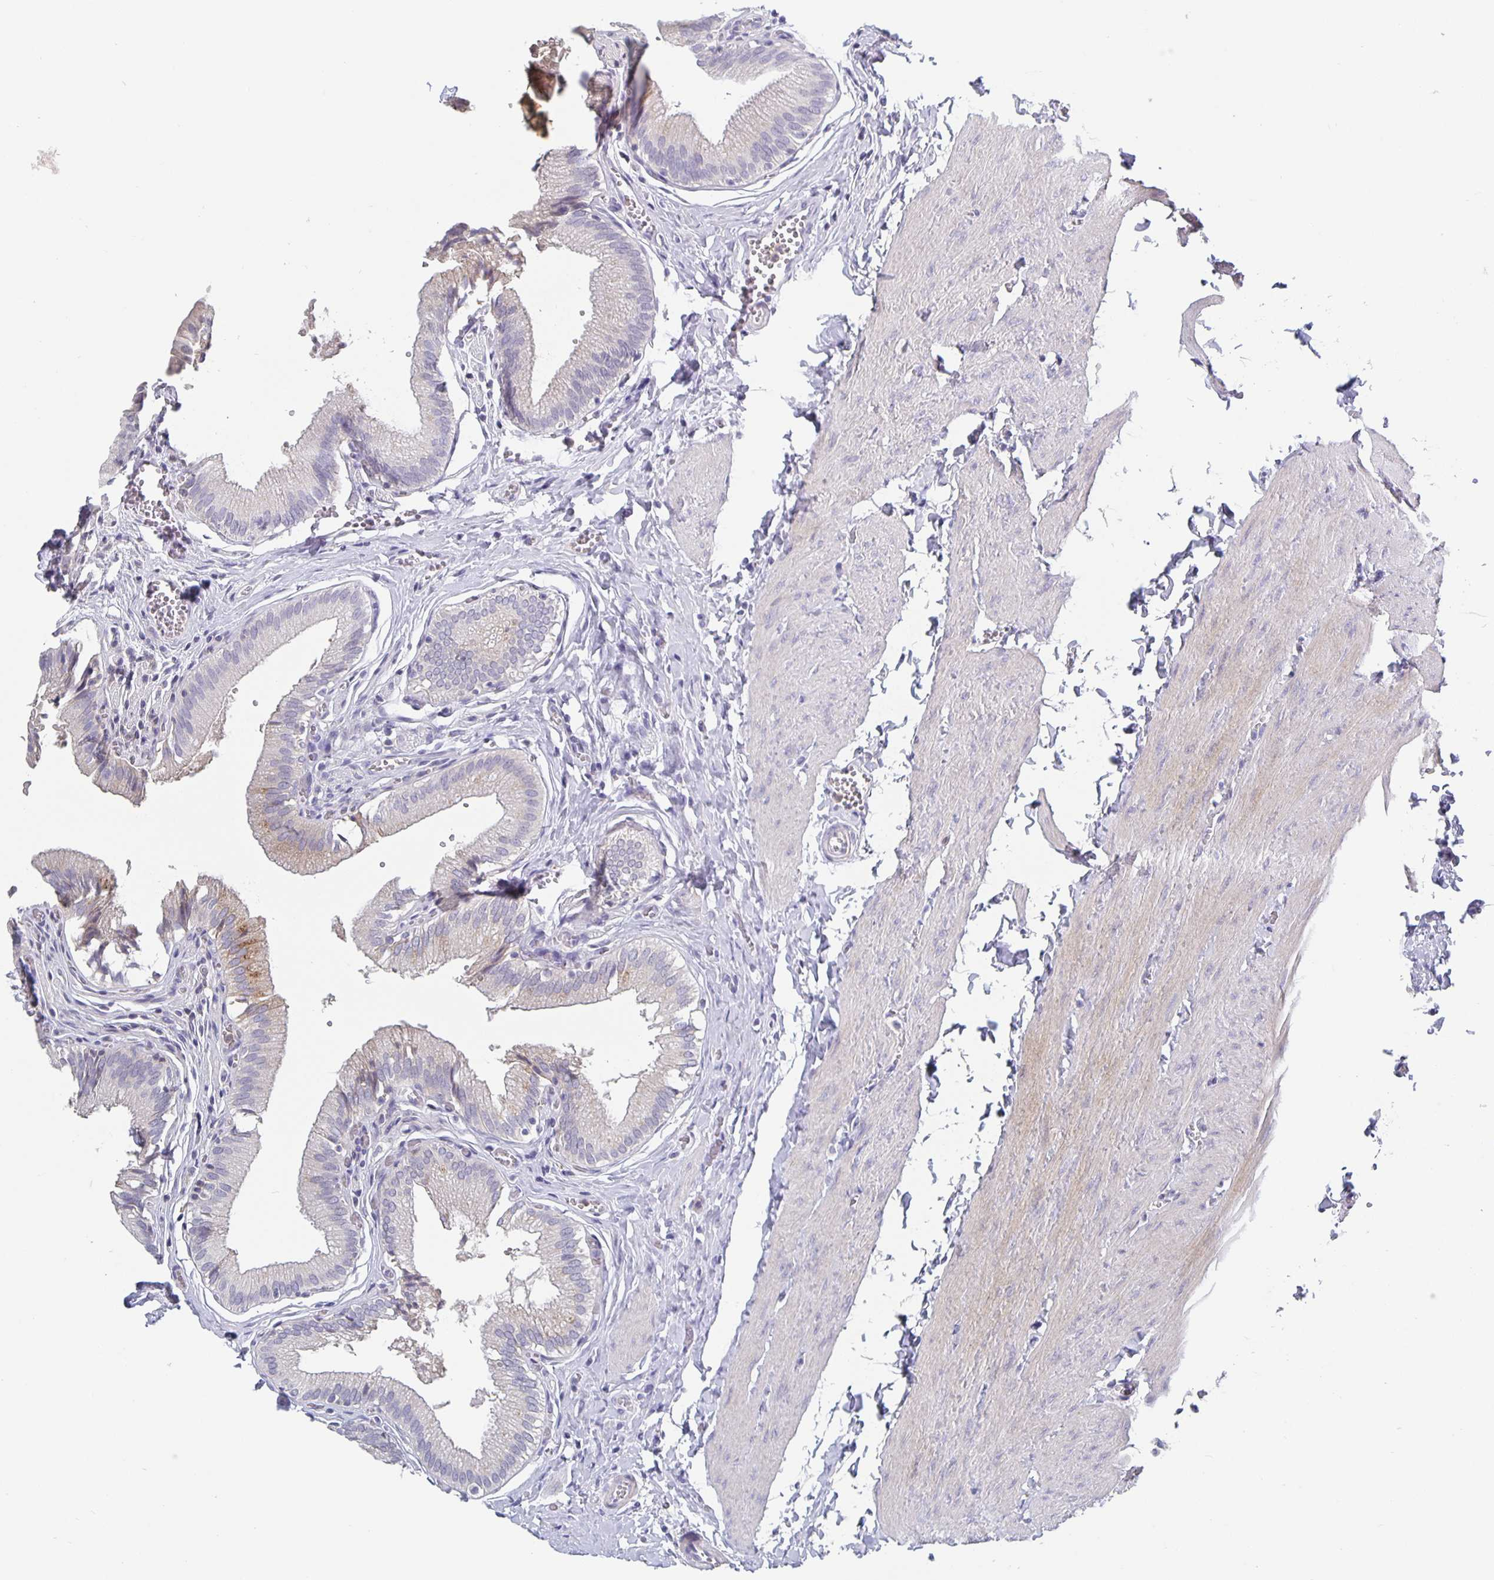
{"staining": {"intensity": "negative", "quantity": "none", "location": "none"}, "tissue": "gallbladder", "cell_type": "Glandular cells", "image_type": "normal", "snomed": [{"axis": "morphology", "description": "Normal tissue, NOS"}, {"axis": "topography", "description": "Gallbladder"}, {"axis": "topography", "description": "Peripheral nerve tissue"}], "caption": "Glandular cells show no significant positivity in benign gallbladder. (DAB (3,3'-diaminobenzidine) IHC visualized using brightfield microscopy, high magnification).", "gene": "GDF15", "patient": {"sex": "male", "age": 17}}